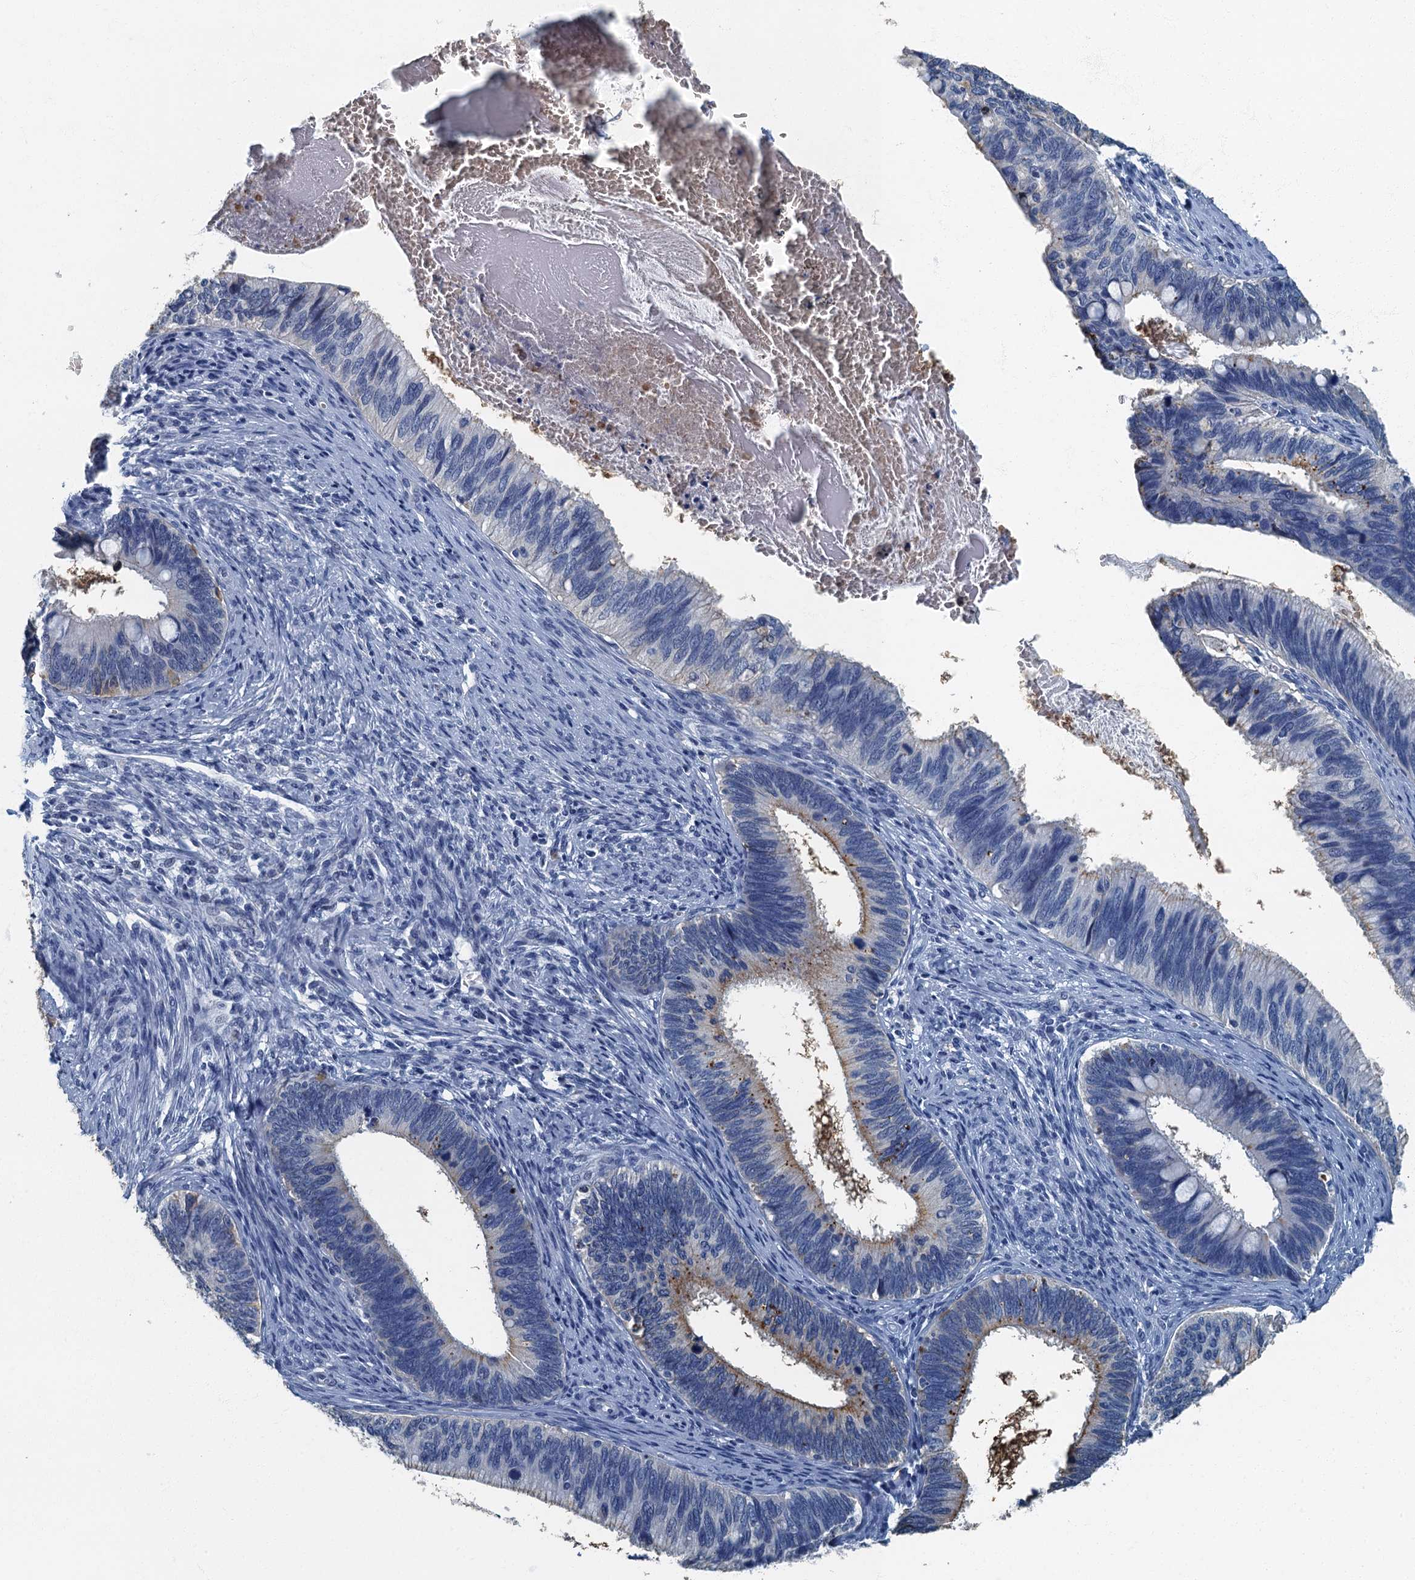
{"staining": {"intensity": "negative", "quantity": "none", "location": "none"}, "tissue": "cervical cancer", "cell_type": "Tumor cells", "image_type": "cancer", "snomed": [{"axis": "morphology", "description": "Adenocarcinoma, NOS"}, {"axis": "topography", "description": "Cervix"}], "caption": "Human cervical adenocarcinoma stained for a protein using immunohistochemistry (IHC) reveals no expression in tumor cells.", "gene": "GADL1", "patient": {"sex": "female", "age": 42}}